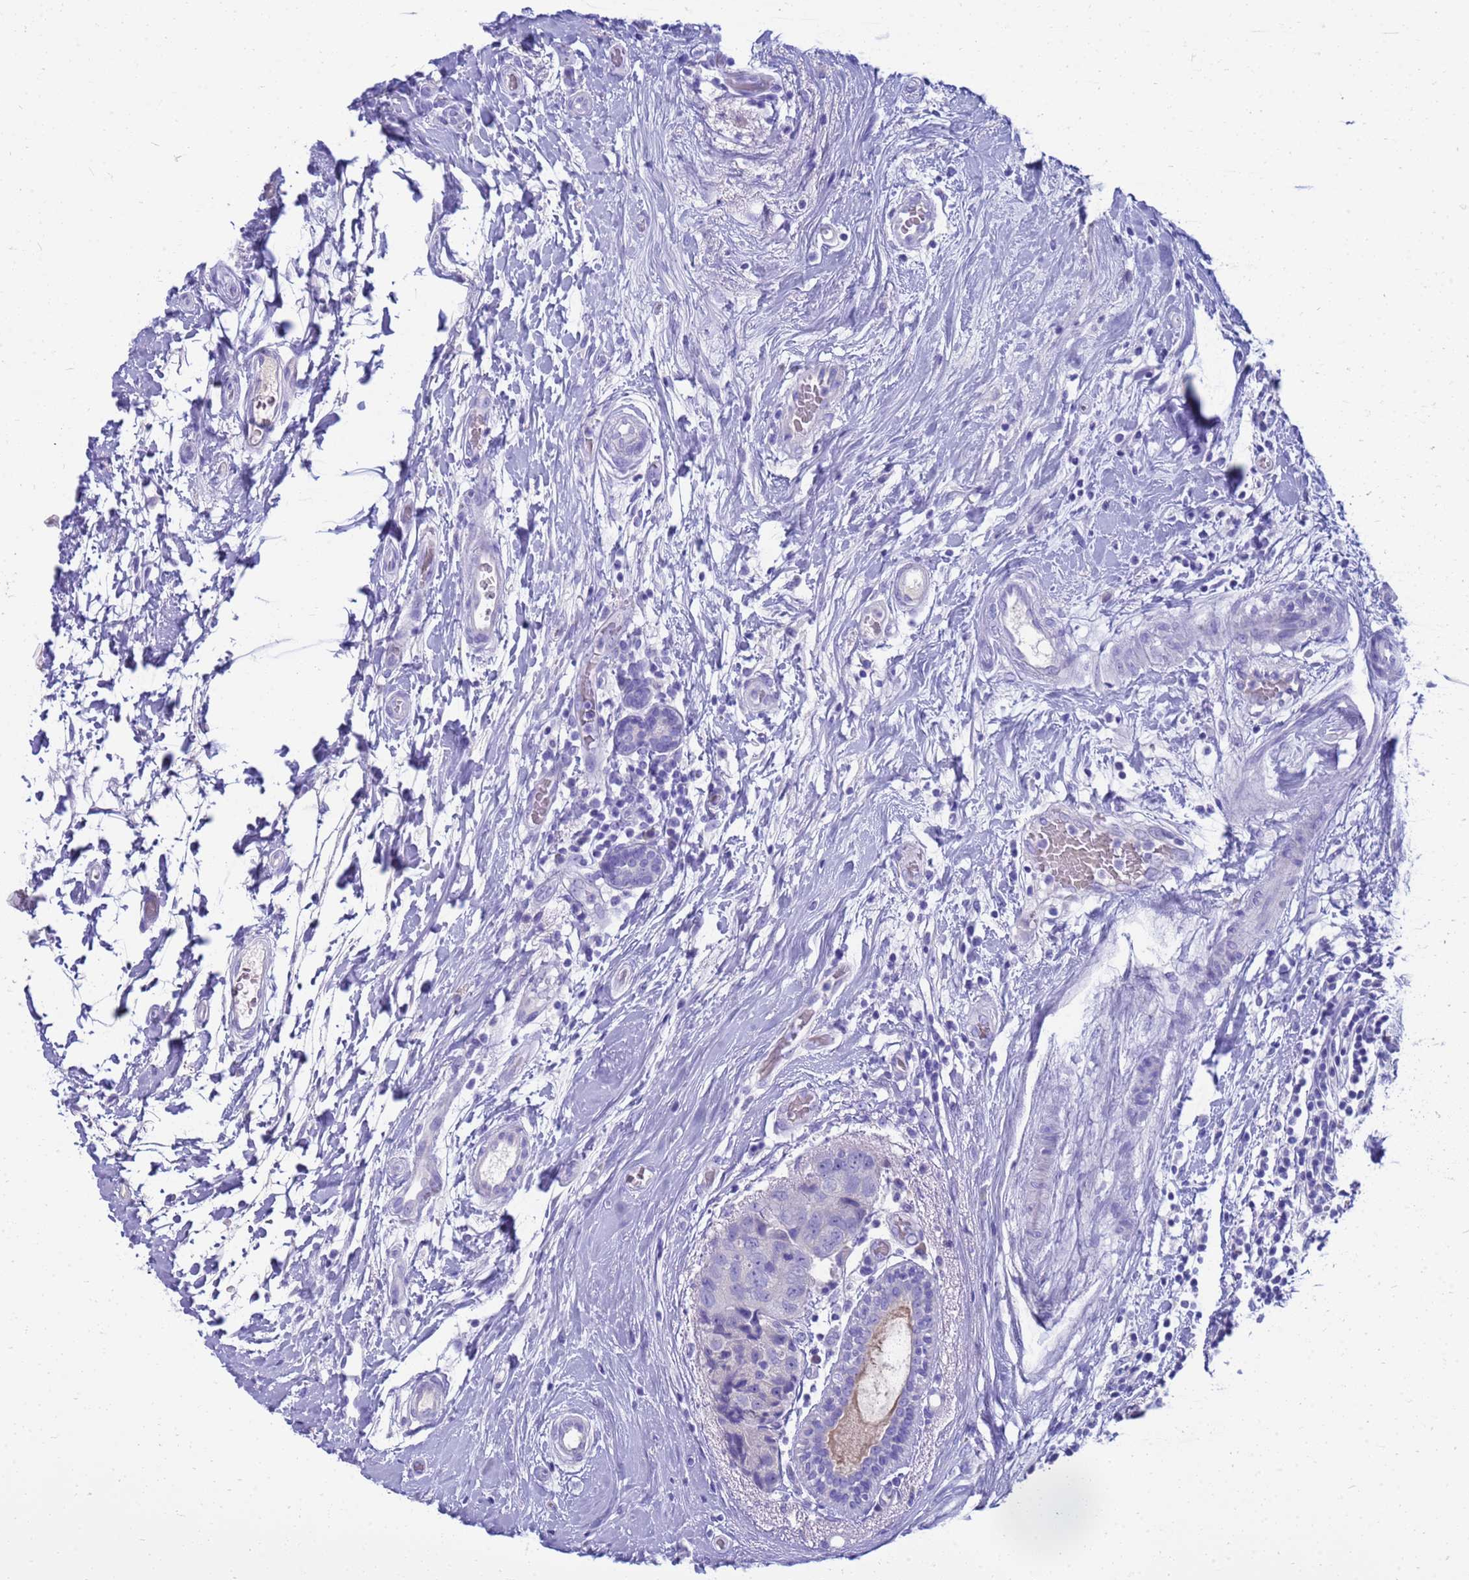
{"staining": {"intensity": "negative", "quantity": "none", "location": "none"}, "tissue": "breast cancer", "cell_type": "Tumor cells", "image_type": "cancer", "snomed": [{"axis": "morphology", "description": "Duct carcinoma"}, {"axis": "topography", "description": "Breast"}], "caption": "This is a micrograph of immunohistochemistry (IHC) staining of breast cancer, which shows no positivity in tumor cells. (DAB immunohistochemistry visualized using brightfield microscopy, high magnification).", "gene": "SYCN", "patient": {"sex": "female", "age": 62}}